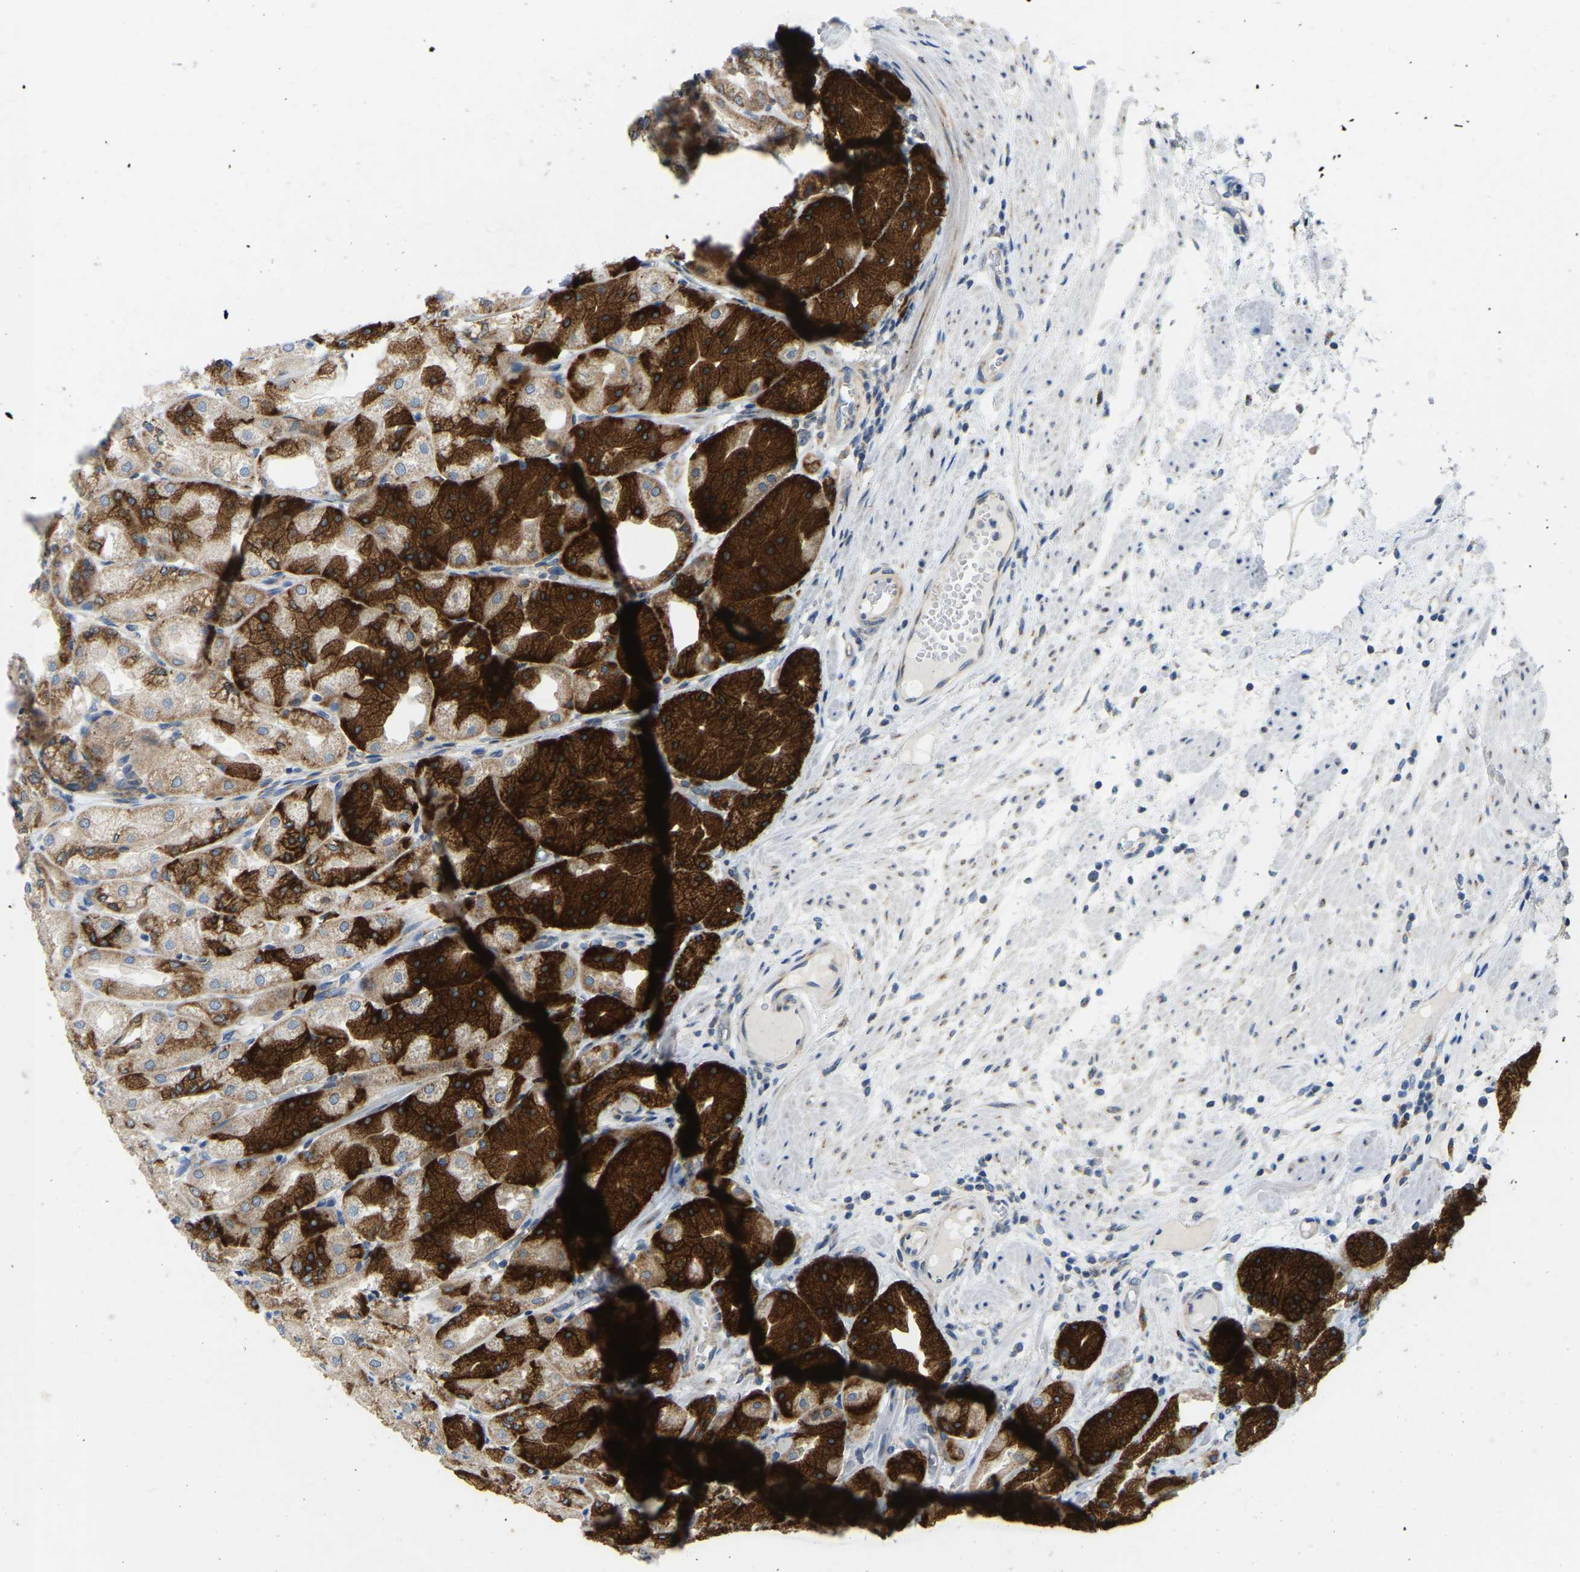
{"staining": {"intensity": "strong", "quantity": ">75%", "location": "cytoplasmic/membranous"}, "tissue": "stomach", "cell_type": "Glandular cells", "image_type": "normal", "snomed": [{"axis": "morphology", "description": "Normal tissue, NOS"}, {"axis": "topography", "description": "Stomach, upper"}], "caption": "A micrograph of human stomach stained for a protein displays strong cytoplasmic/membranous brown staining in glandular cells. Ihc stains the protein of interest in brown and the nuclei are stained blue.", "gene": "SND1", "patient": {"sex": "male", "age": 72}}